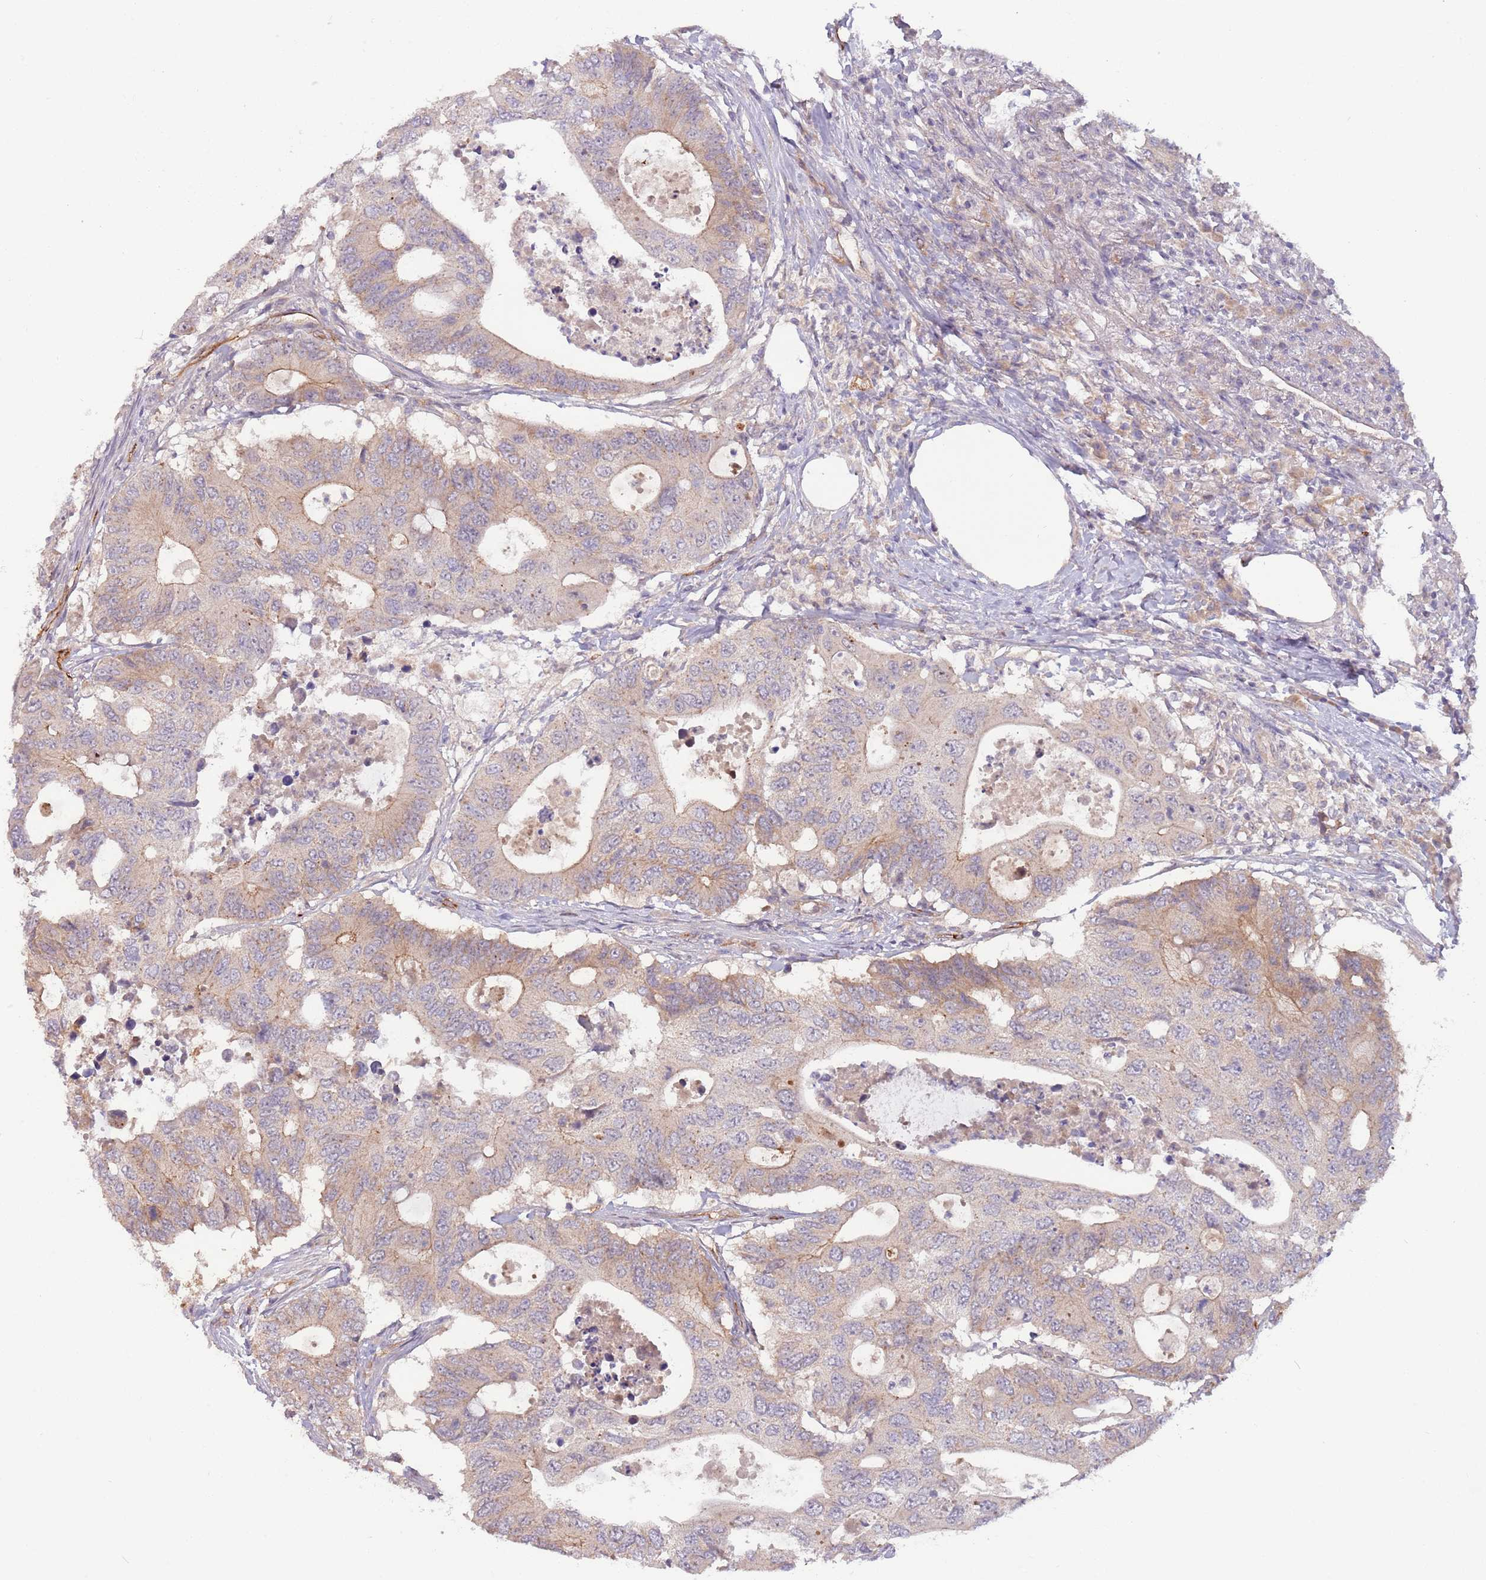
{"staining": {"intensity": "weak", "quantity": ">75%", "location": "cytoplasmic/membranous"}, "tissue": "colorectal cancer", "cell_type": "Tumor cells", "image_type": "cancer", "snomed": [{"axis": "morphology", "description": "Adenocarcinoma, NOS"}, {"axis": "topography", "description": "Colon"}], "caption": "The photomicrograph displays staining of colorectal cancer (adenocarcinoma), revealing weak cytoplasmic/membranous protein expression (brown color) within tumor cells. (brown staining indicates protein expression, while blue staining denotes nuclei).", "gene": "SAV1", "patient": {"sex": "male", "age": 71}}